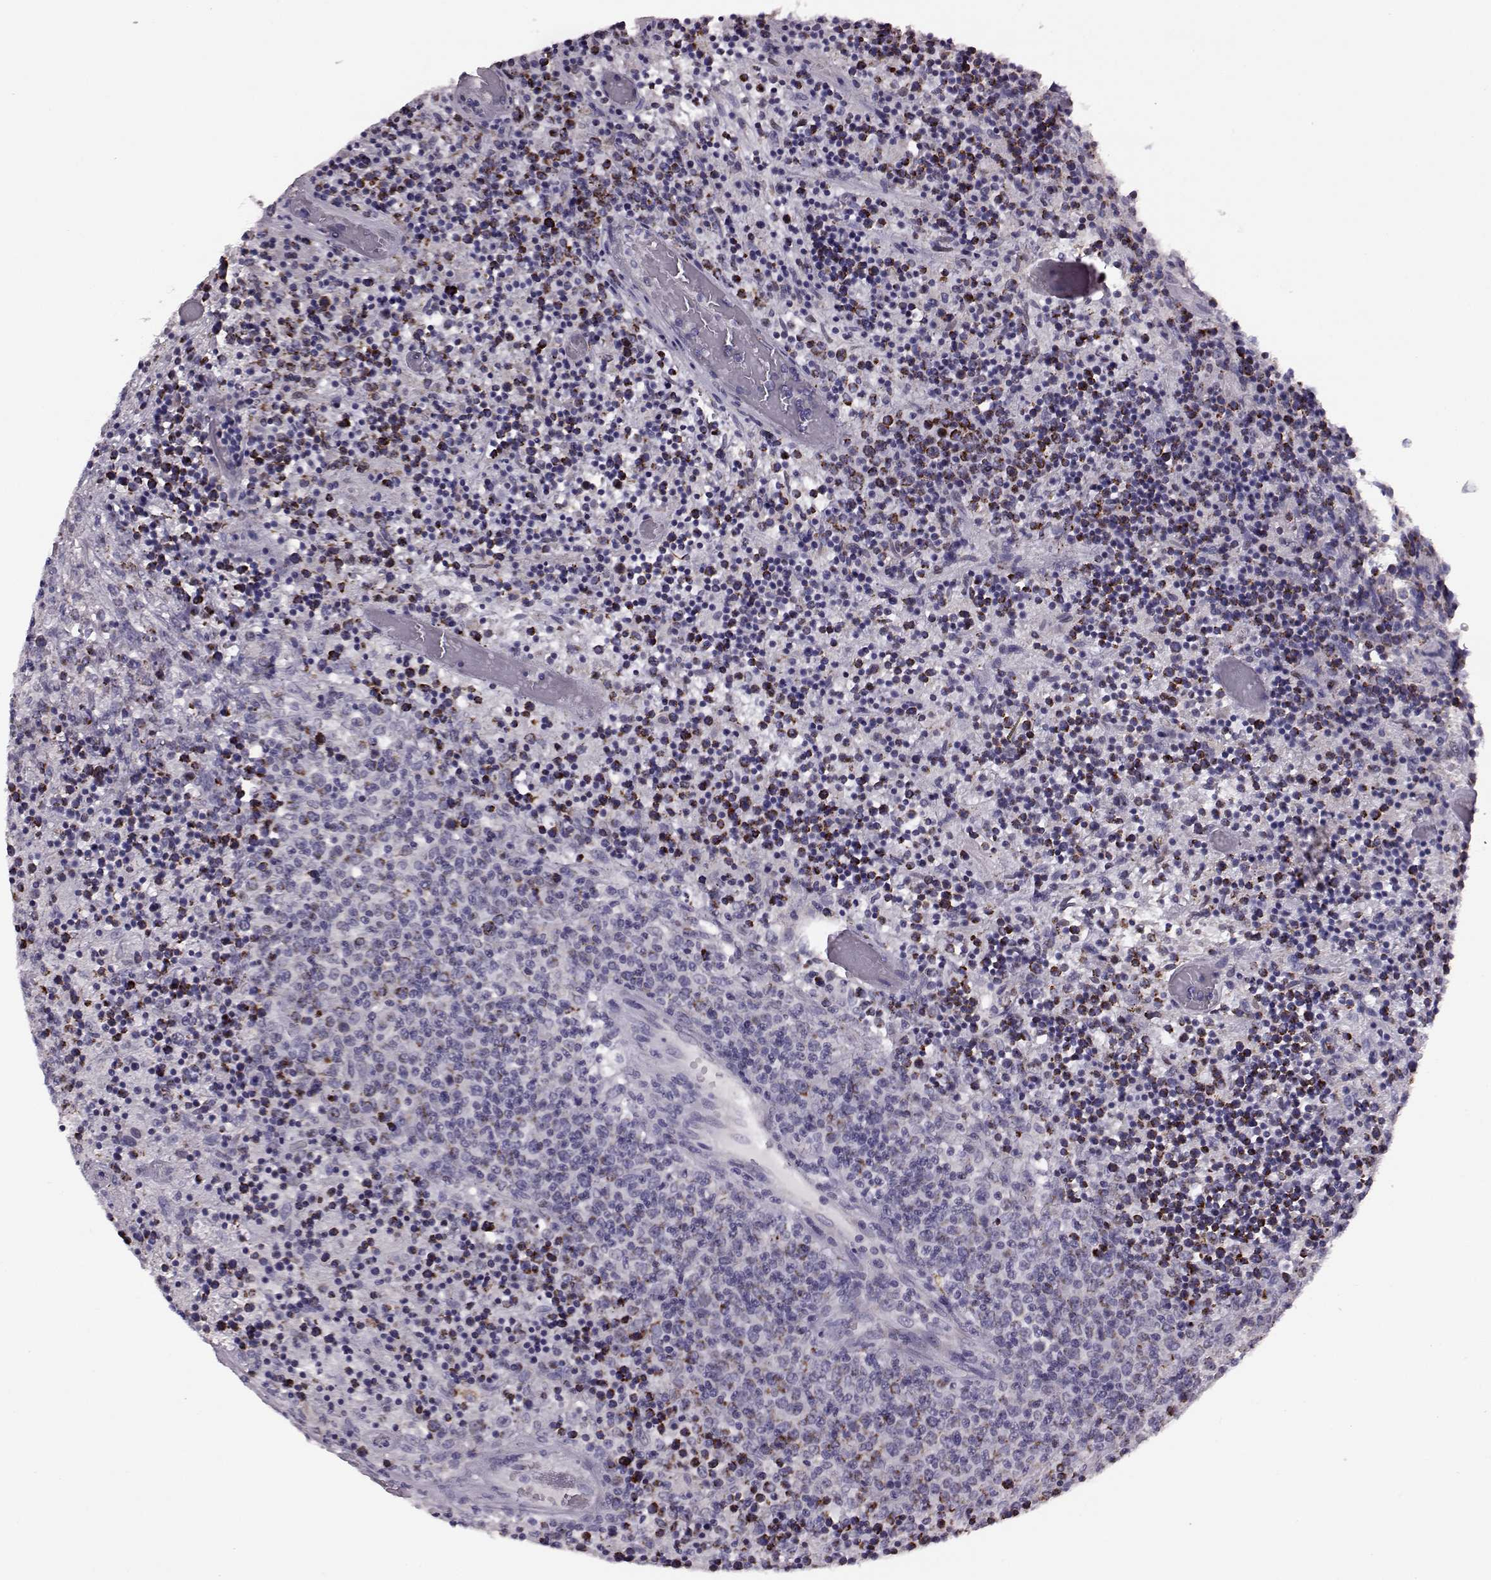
{"staining": {"intensity": "moderate", "quantity": "<25%", "location": "cytoplasmic/membranous"}, "tissue": "lymphoma", "cell_type": "Tumor cells", "image_type": "cancer", "snomed": [{"axis": "morphology", "description": "Malignant lymphoma, non-Hodgkin's type, High grade"}, {"axis": "topography", "description": "Lung"}], "caption": "A histopathology image of human lymphoma stained for a protein reveals moderate cytoplasmic/membranous brown staining in tumor cells. Nuclei are stained in blue.", "gene": "RIMS2", "patient": {"sex": "male", "age": 79}}